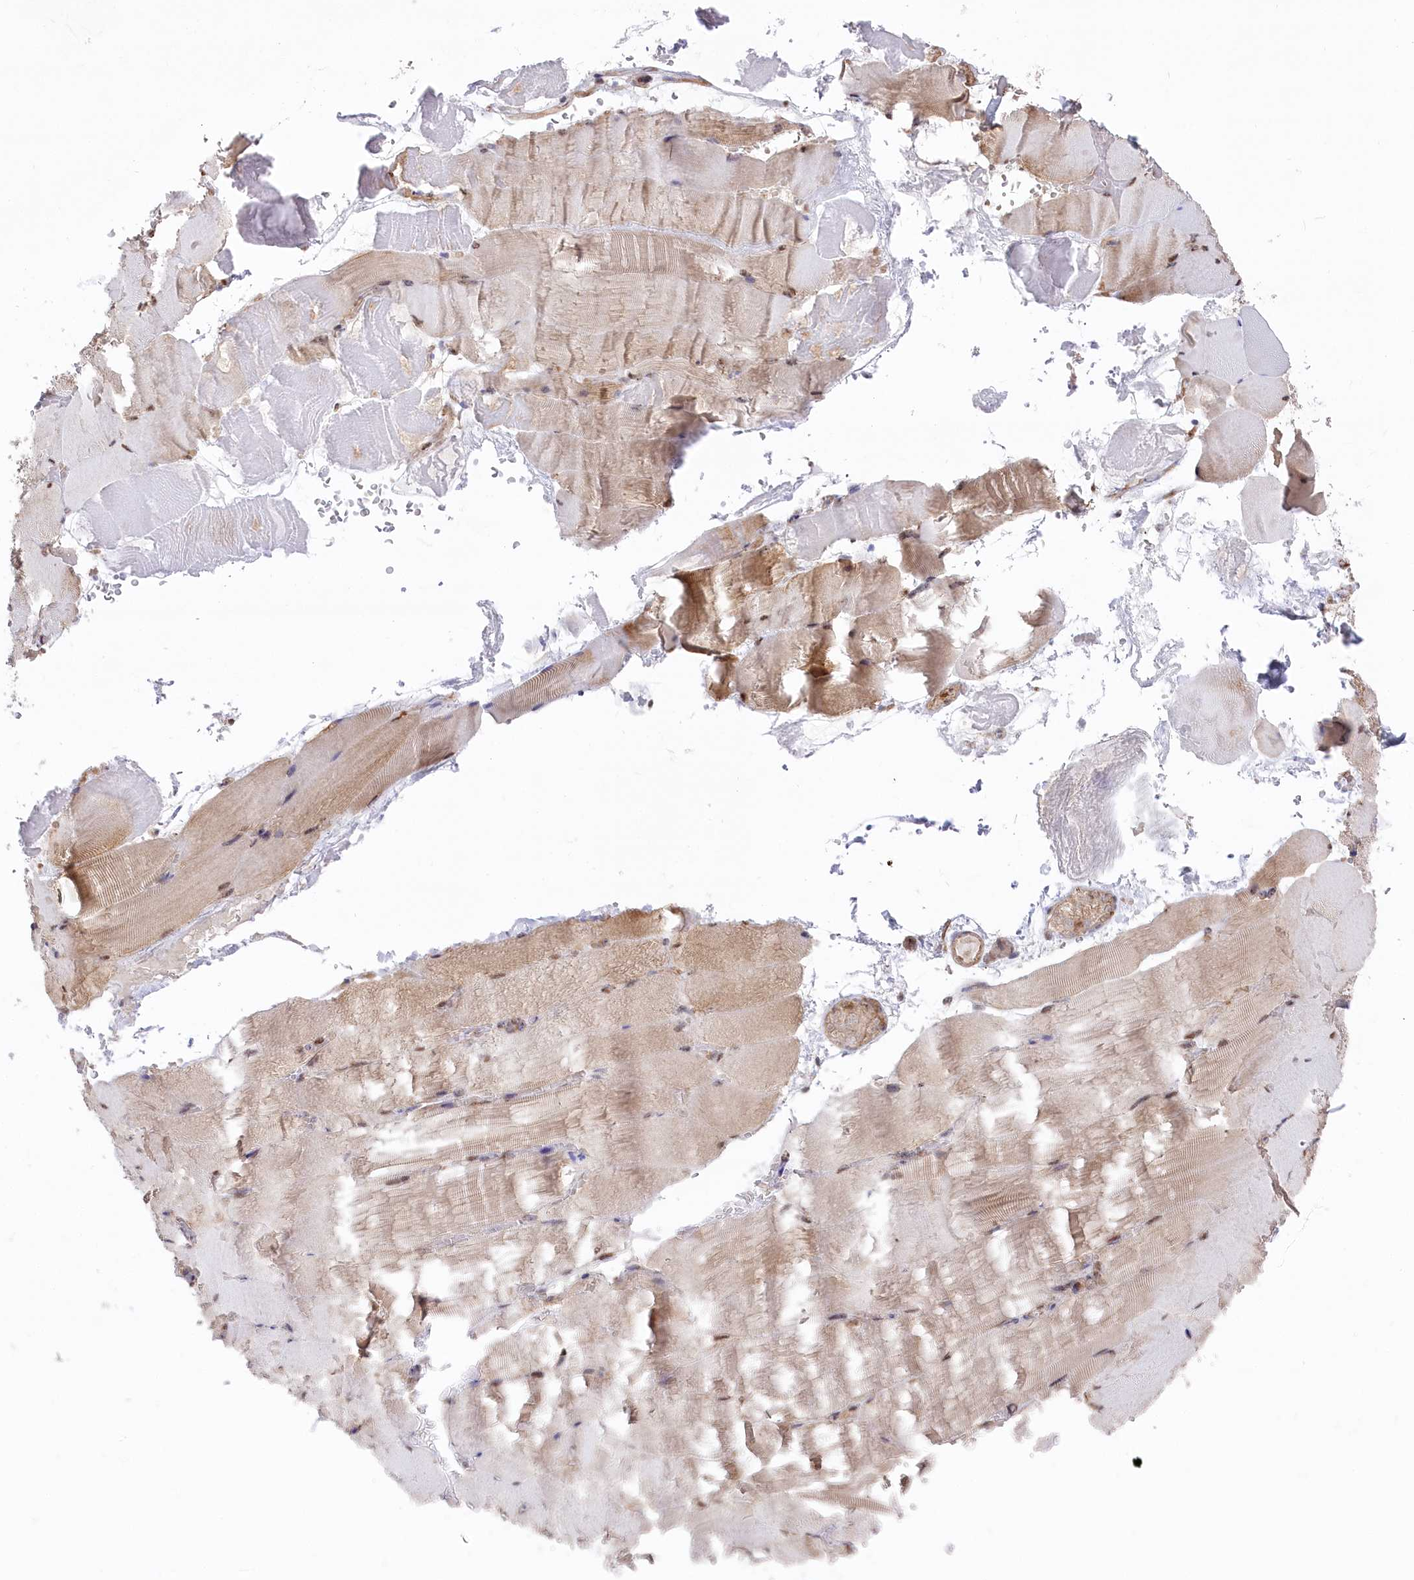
{"staining": {"intensity": "moderate", "quantity": "25%-75%", "location": "cytoplasmic/membranous,nuclear"}, "tissue": "skeletal muscle", "cell_type": "Myocytes", "image_type": "normal", "snomed": [{"axis": "morphology", "description": "Normal tissue, NOS"}, {"axis": "topography", "description": "Skeletal muscle"}, {"axis": "topography", "description": "Parathyroid gland"}], "caption": "Myocytes reveal moderate cytoplasmic/membranous,nuclear positivity in approximately 25%-75% of cells in unremarkable skeletal muscle.", "gene": "PSMA1", "patient": {"sex": "female", "age": 37}}